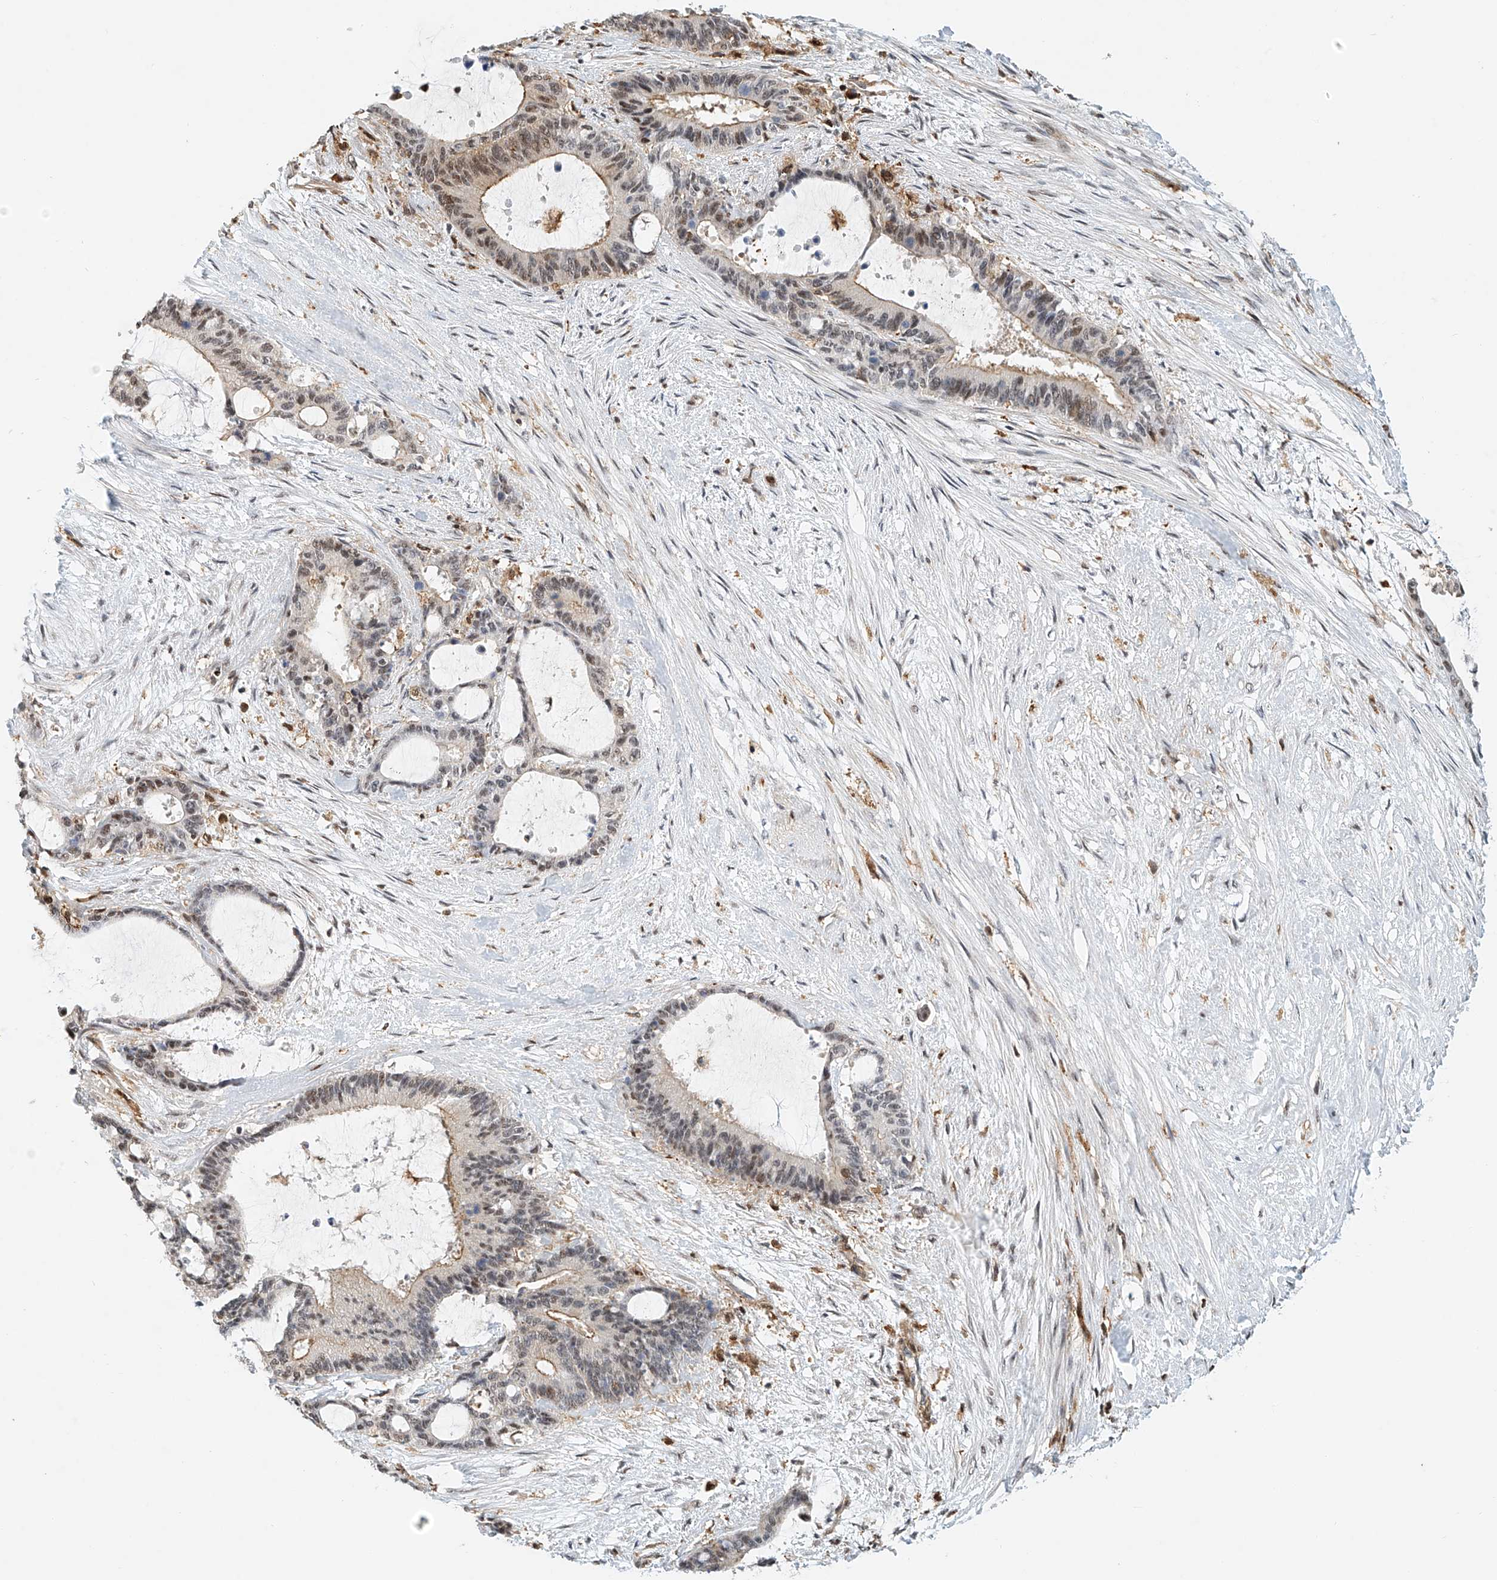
{"staining": {"intensity": "moderate", "quantity": "<25%", "location": "cytoplasmic/membranous,nuclear"}, "tissue": "liver cancer", "cell_type": "Tumor cells", "image_type": "cancer", "snomed": [{"axis": "morphology", "description": "Normal tissue, NOS"}, {"axis": "morphology", "description": "Cholangiocarcinoma"}, {"axis": "topography", "description": "Liver"}, {"axis": "topography", "description": "Peripheral nerve tissue"}], "caption": "Protein staining of liver cancer tissue displays moderate cytoplasmic/membranous and nuclear expression in approximately <25% of tumor cells.", "gene": "MICAL1", "patient": {"sex": "female", "age": 73}}